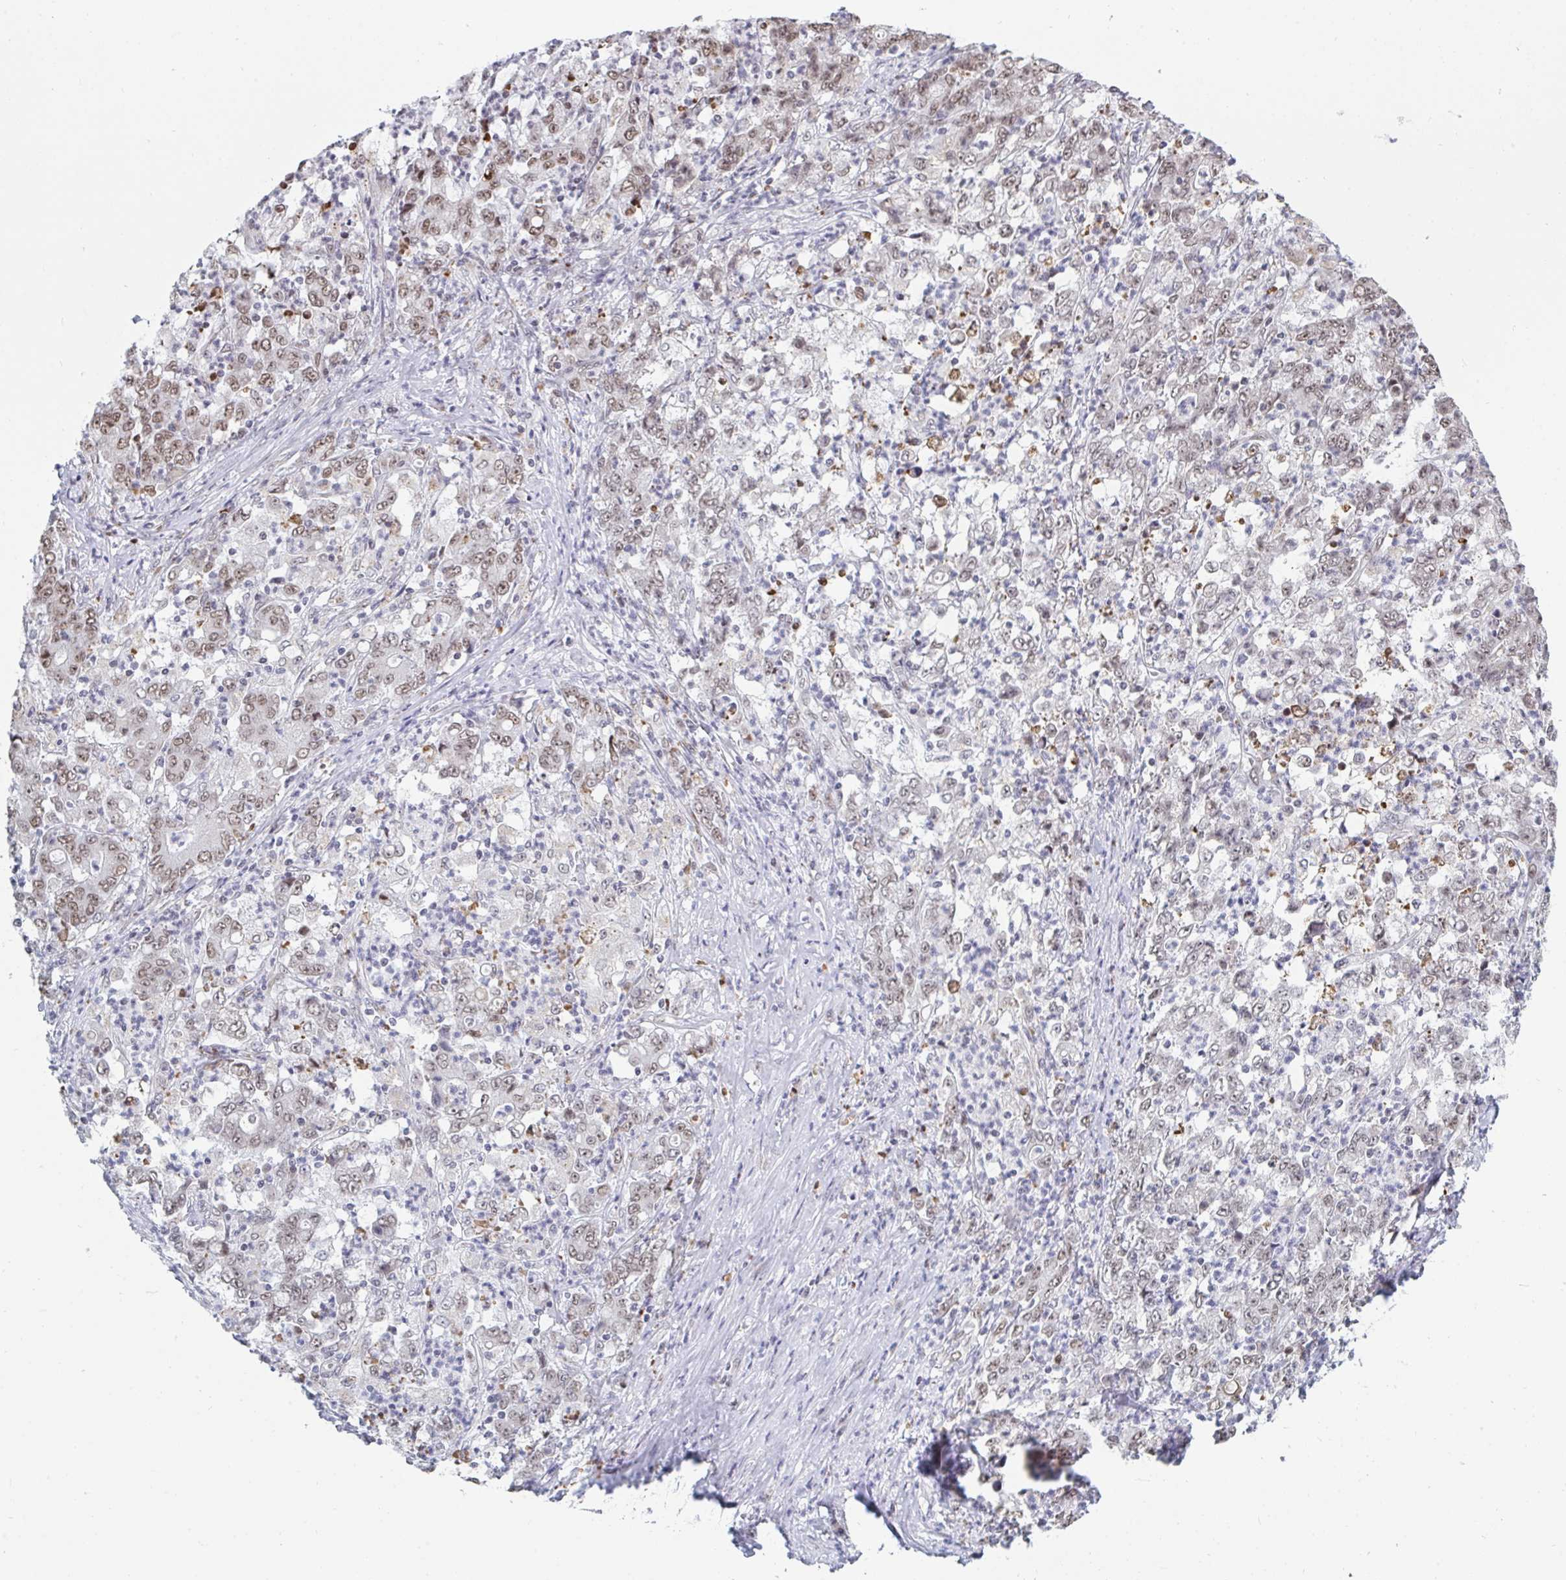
{"staining": {"intensity": "weak", "quantity": "25%-75%", "location": "nuclear"}, "tissue": "stomach cancer", "cell_type": "Tumor cells", "image_type": "cancer", "snomed": [{"axis": "morphology", "description": "Adenocarcinoma, NOS"}, {"axis": "topography", "description": "Stomach, lower"}], "caption": "This is a histology image of immunohistochemistry staining of stomach adenocarcinoma, which shows weak staining in the nuclear of tumor cells.", "gene": "TRIP12", "patient": {"sex": "female", "age": 71}}